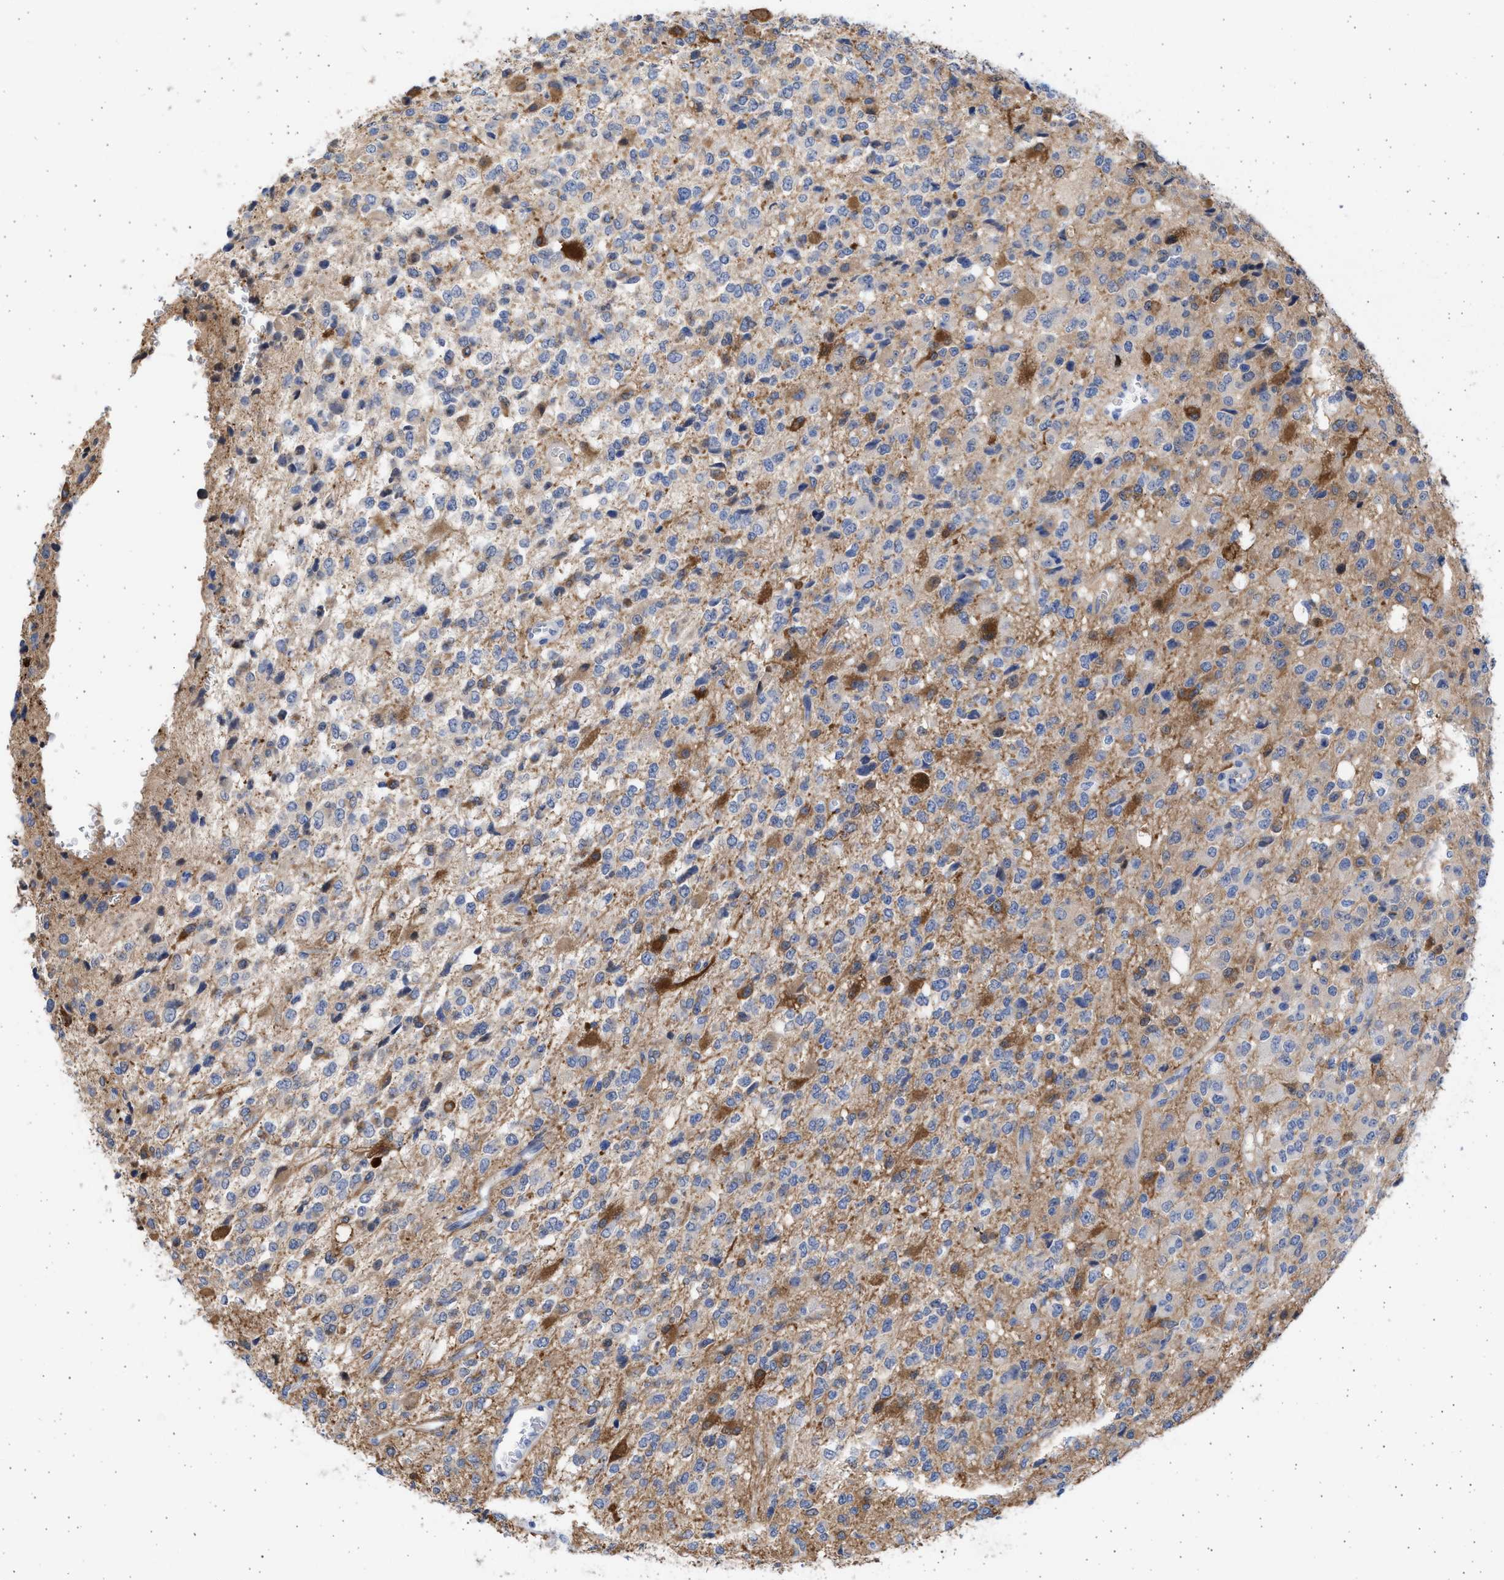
{"staining": {"intensity": "negative", "quantity": "none", "location": "none"}, "tissue": "glioma", "cell_type": "Tumor cells", "image_type": "cancer", "snomed": [{"axis": "morphology", "description": "Glioma, malignant, High grade"}, {"axis": "topography", "description": "pancreas cauda"}], "caption": "Human glioma stained for a protein using immunohistochemistry (IHC) displays no expression in tumor cells.", "gene": "ALDOC", "patient": {"sex": "male", "age": 60}}